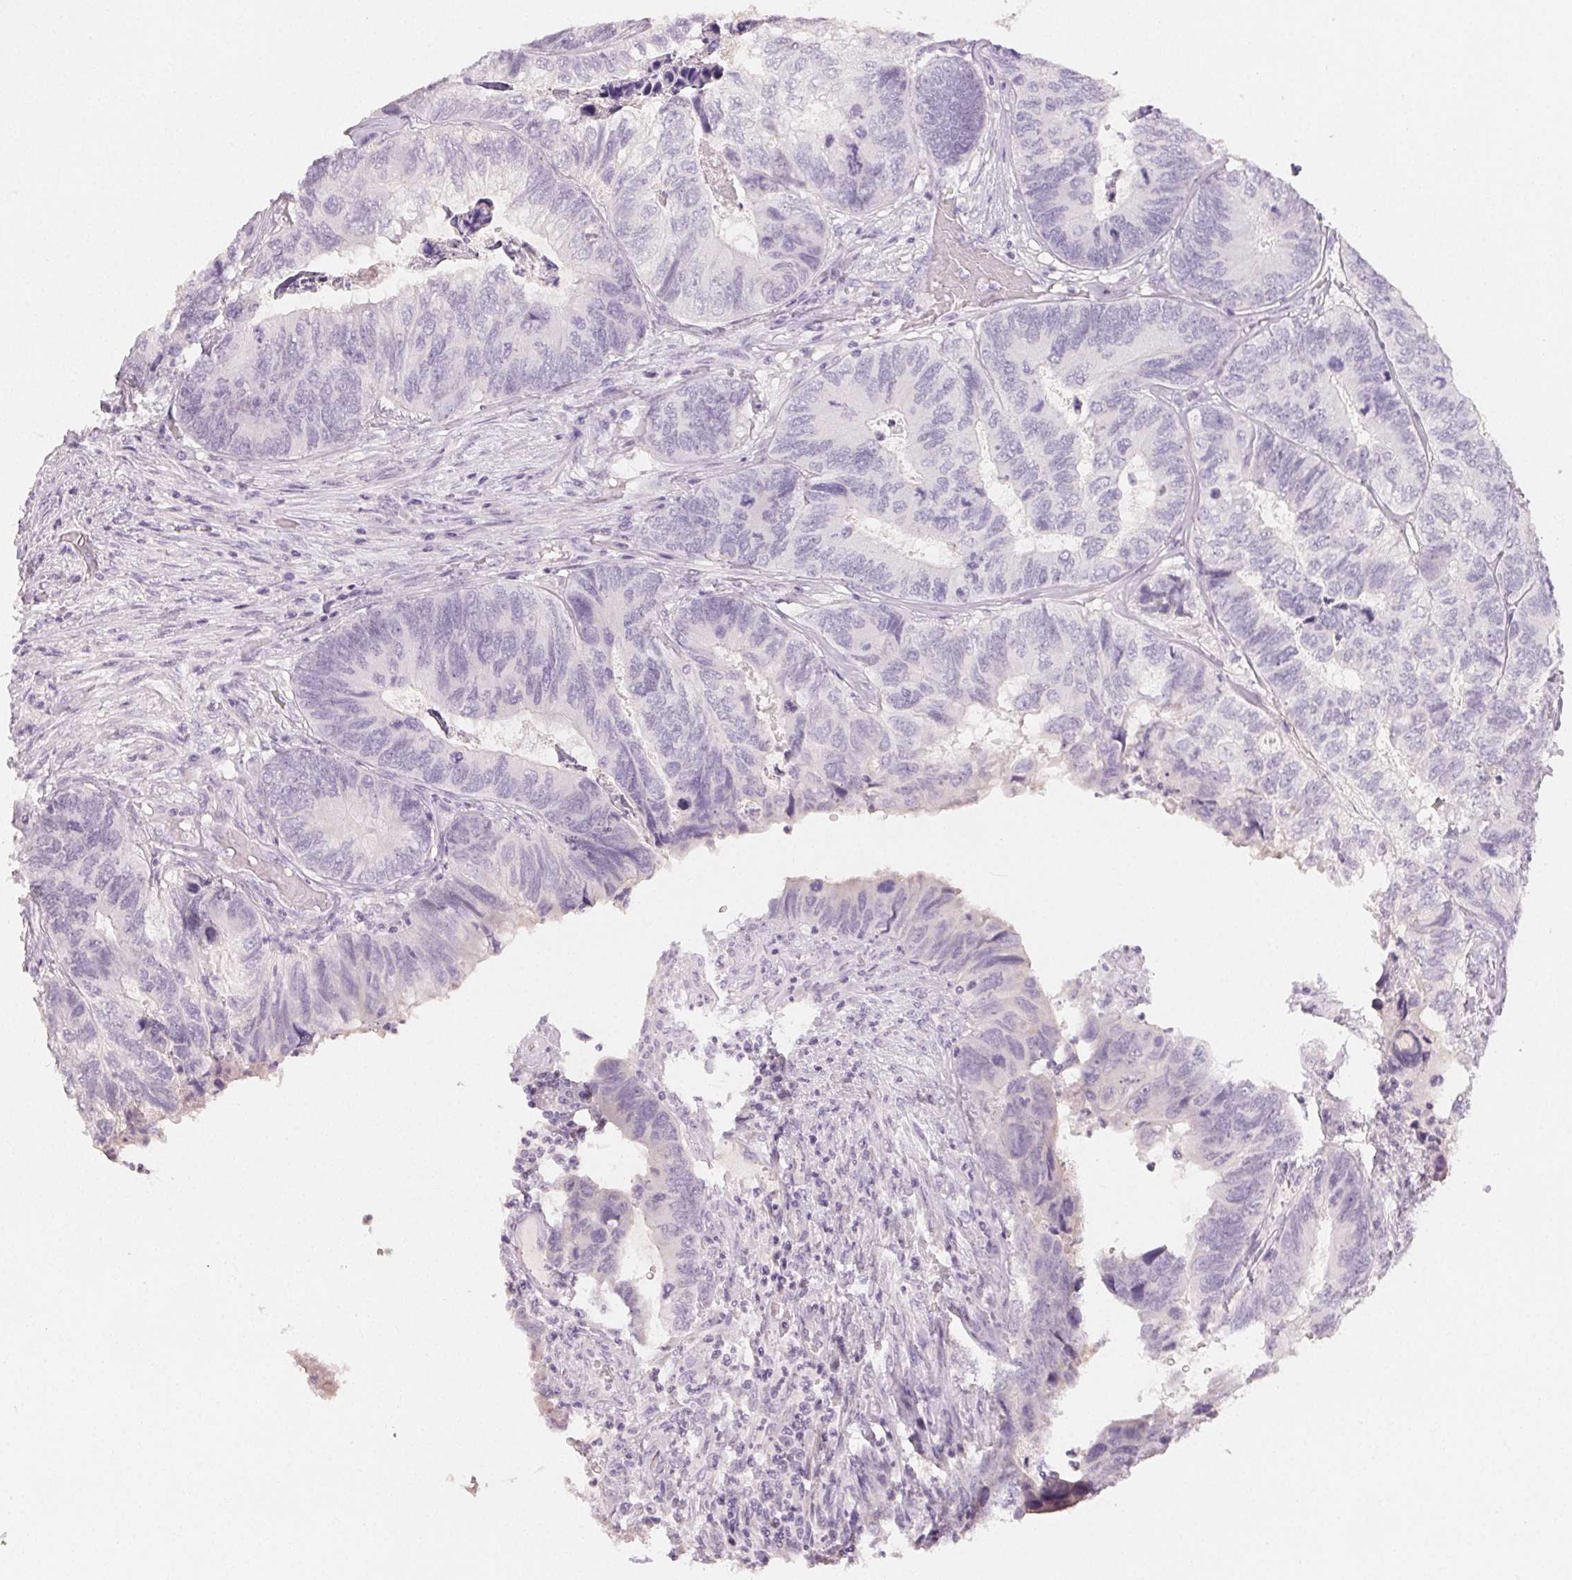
{"staining": {"intensity": "negative", "quantity": "none", "location": "none"}, "tissue": "colorectal cancer", "cell_type": "Tumor cells", "image_type": "cancer", "snomed": [{"axis": "morphology", "description": "Adenocarcinoma, NOS"}, {"axis": "topography", "description": "Colon"}], "caption": "High power microscopy photomicrograph of an immunohistochemistry histopathology image of colorectal cancer, revealing no significant expression in tumor cells.", "gene": "MIOX", "patient": {"sex": "female", "age": 67}}